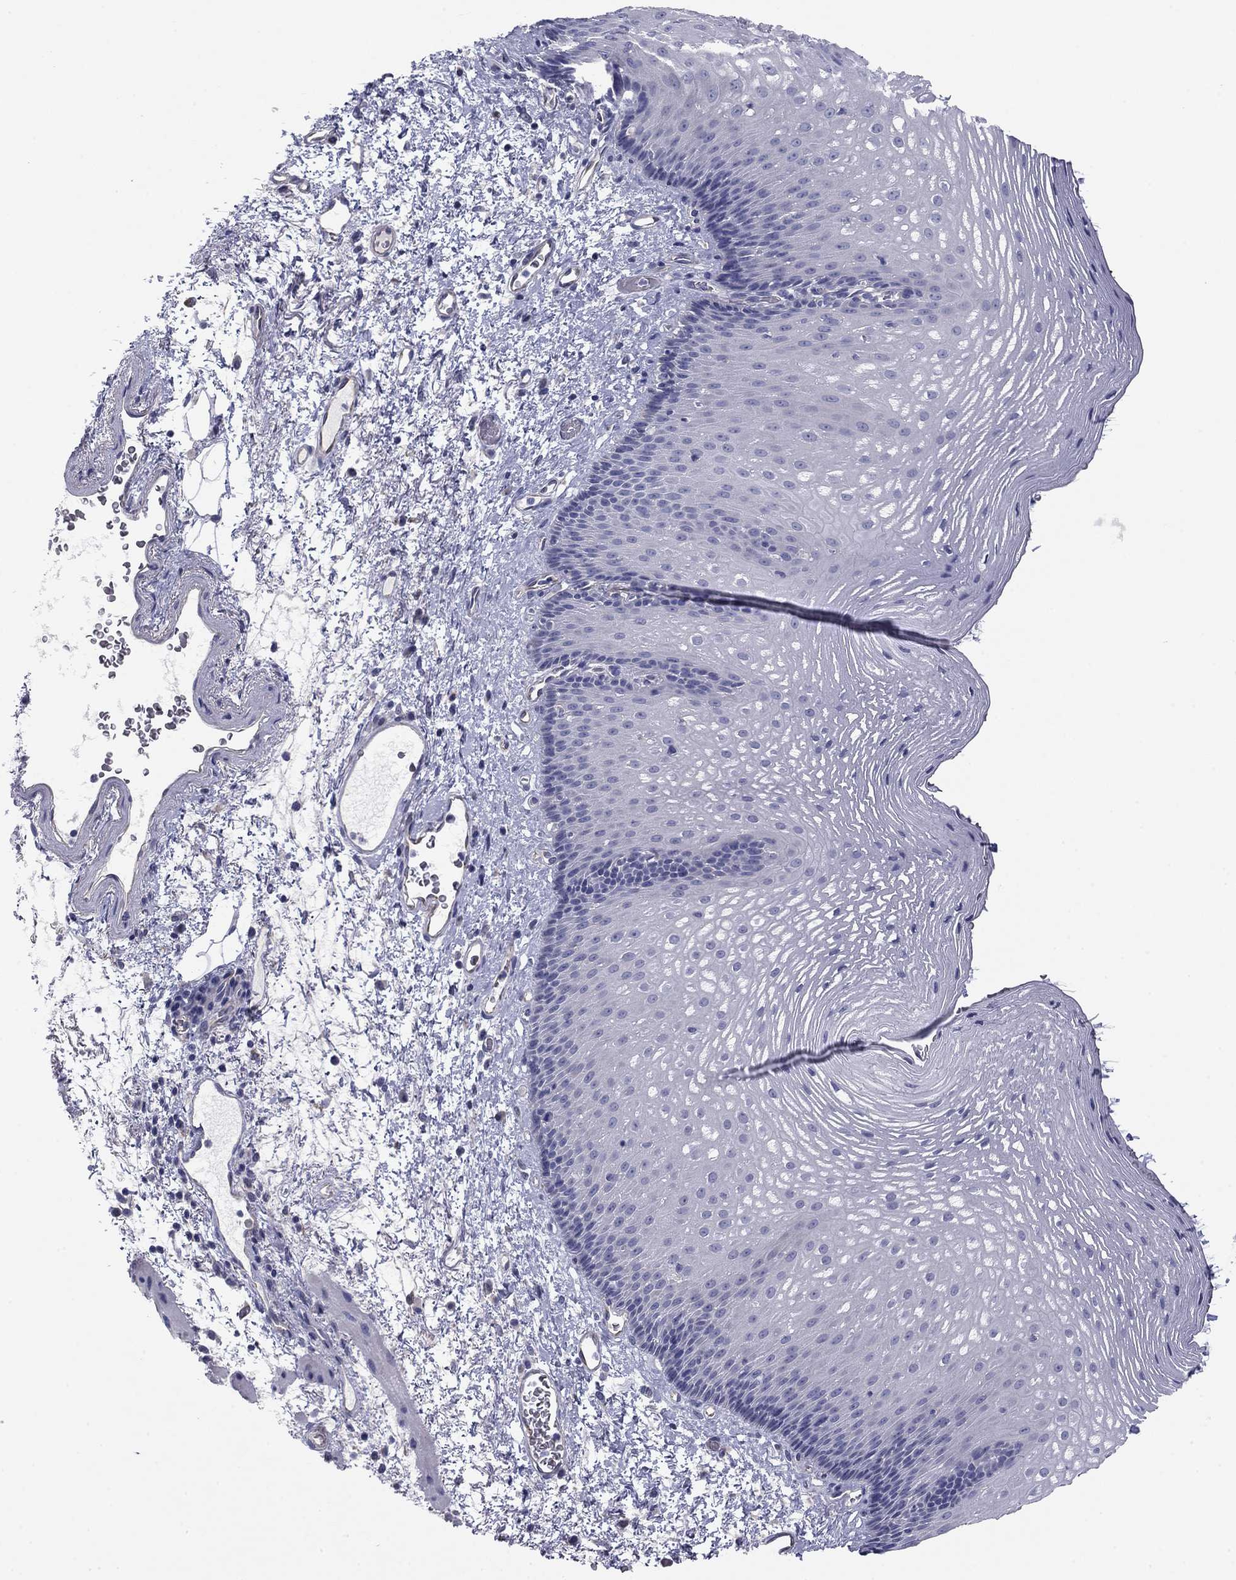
{"staining": {"intensity": "negative", "quantity": "none", "location": "none"}, "tissue": "esophagus", "cell_type": "Squamous epithelial cells", "image_type": "normal", "snomed": [{"axis": "morphology", "description": "Normal tissue, NOS"}, {"axis": "topography", "description": "Esophagus"}], "caption": "The image shows no staining of squamous epithelial cells in benign esophagus. The staining was performed using DAB to visualize the protein expression in brown, while the nuclei were stained in blue with hematoxylin (Magnification: 20x).", "gene": "SEPTIN3", "patient": {"sex": "male", "age": 76}}